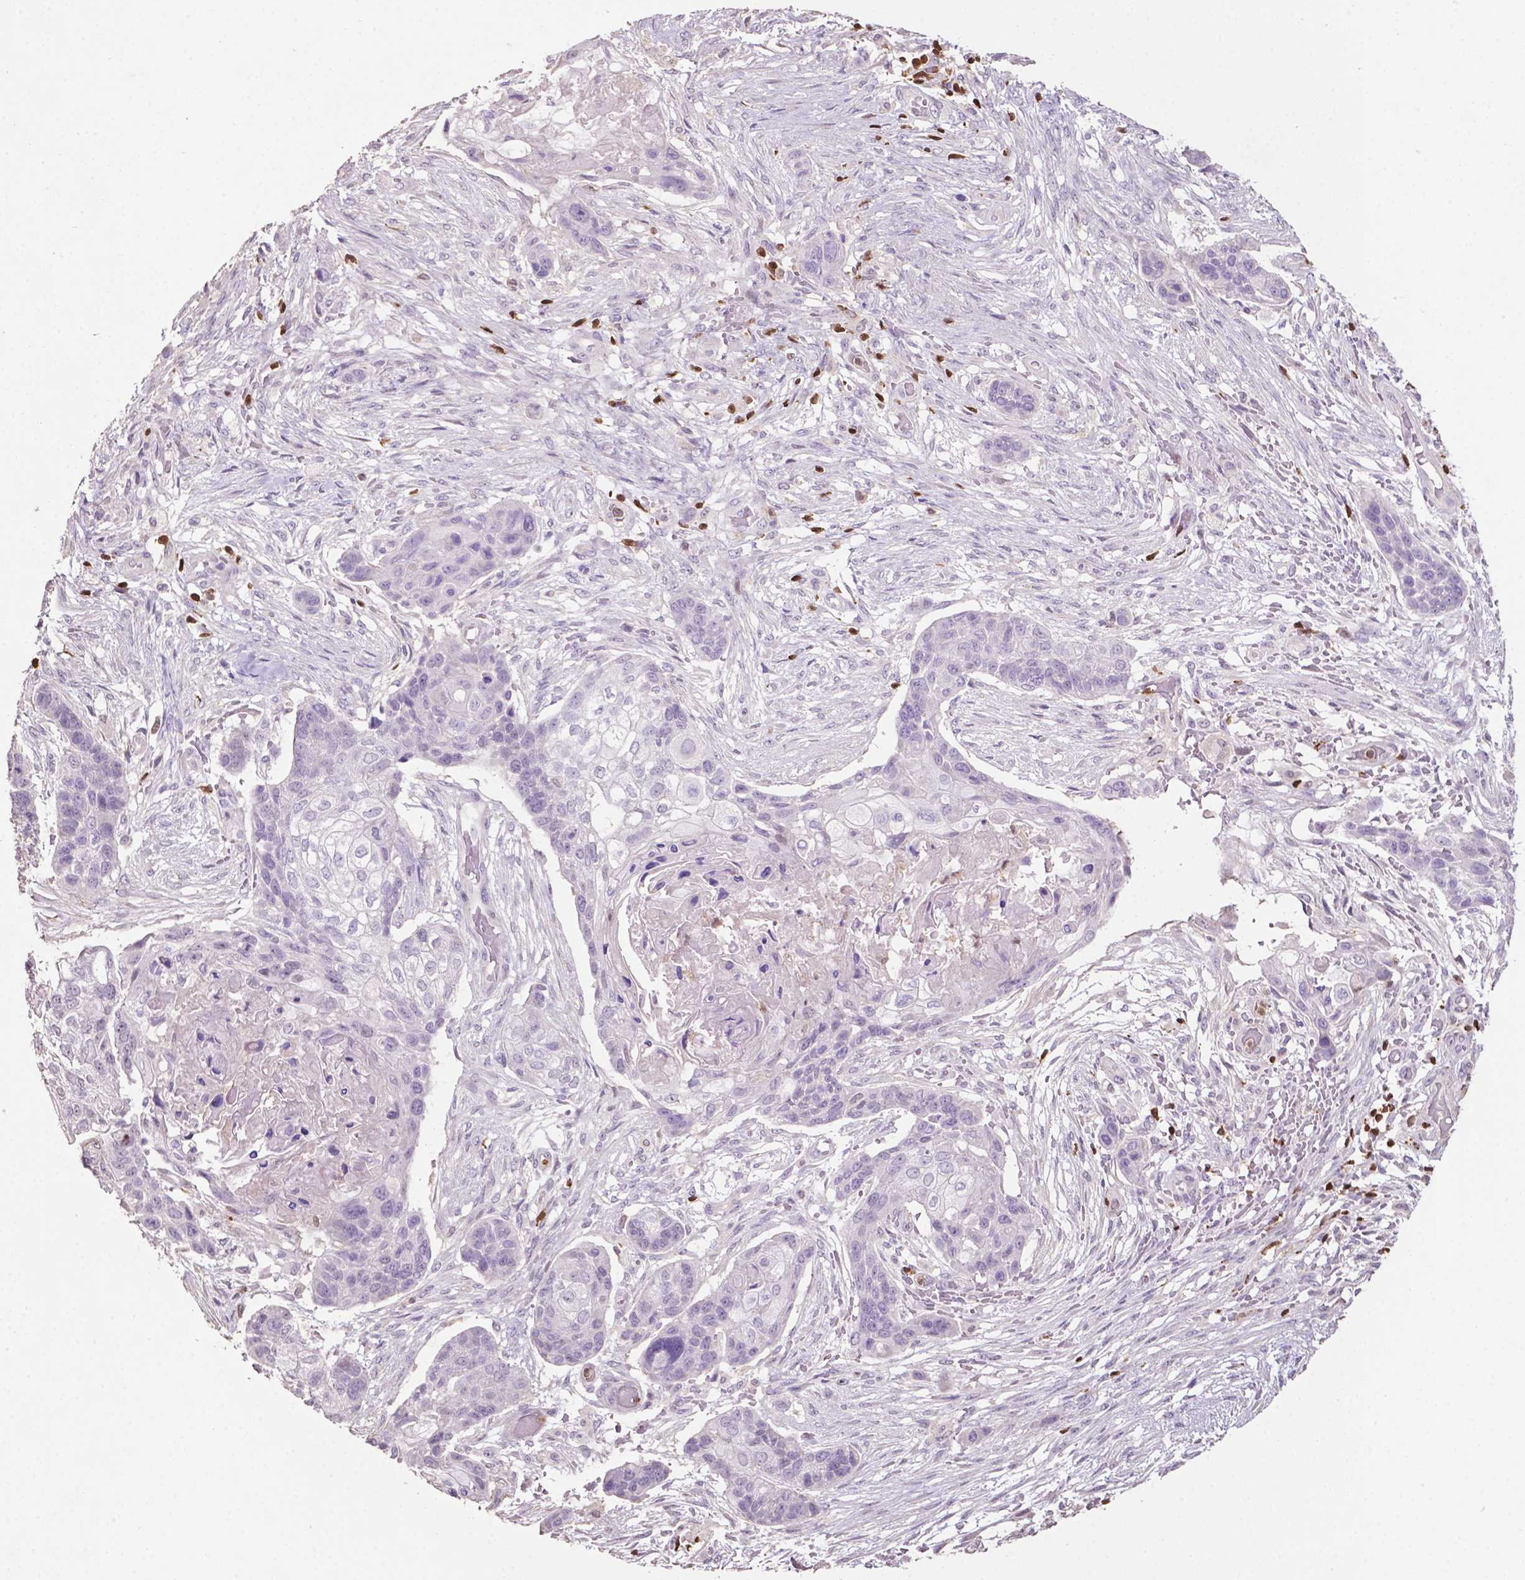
{"staining": {"intensity": "negative", "quantity": "none", "location": "none"}, "tissue": "lung cancer", "cell_type": "Tumor cells", "image_type": "cancer", "snomed": [{"axis": "morphology", "description": "Squamous cell carcinoma, NOS"}, {"axis": "topography", "description": "Lung"}], "caption": "A photomicrograph of lung cancer stained for a protein demonstrates no brown staining in tumor cells. Brightfield microscopy of IHC stained with DAB (brown) and hematoxylin (blue), captured at high magnification.", "gene": "TBC1D10C", "patient": {"sex": "male", "age": 69}}